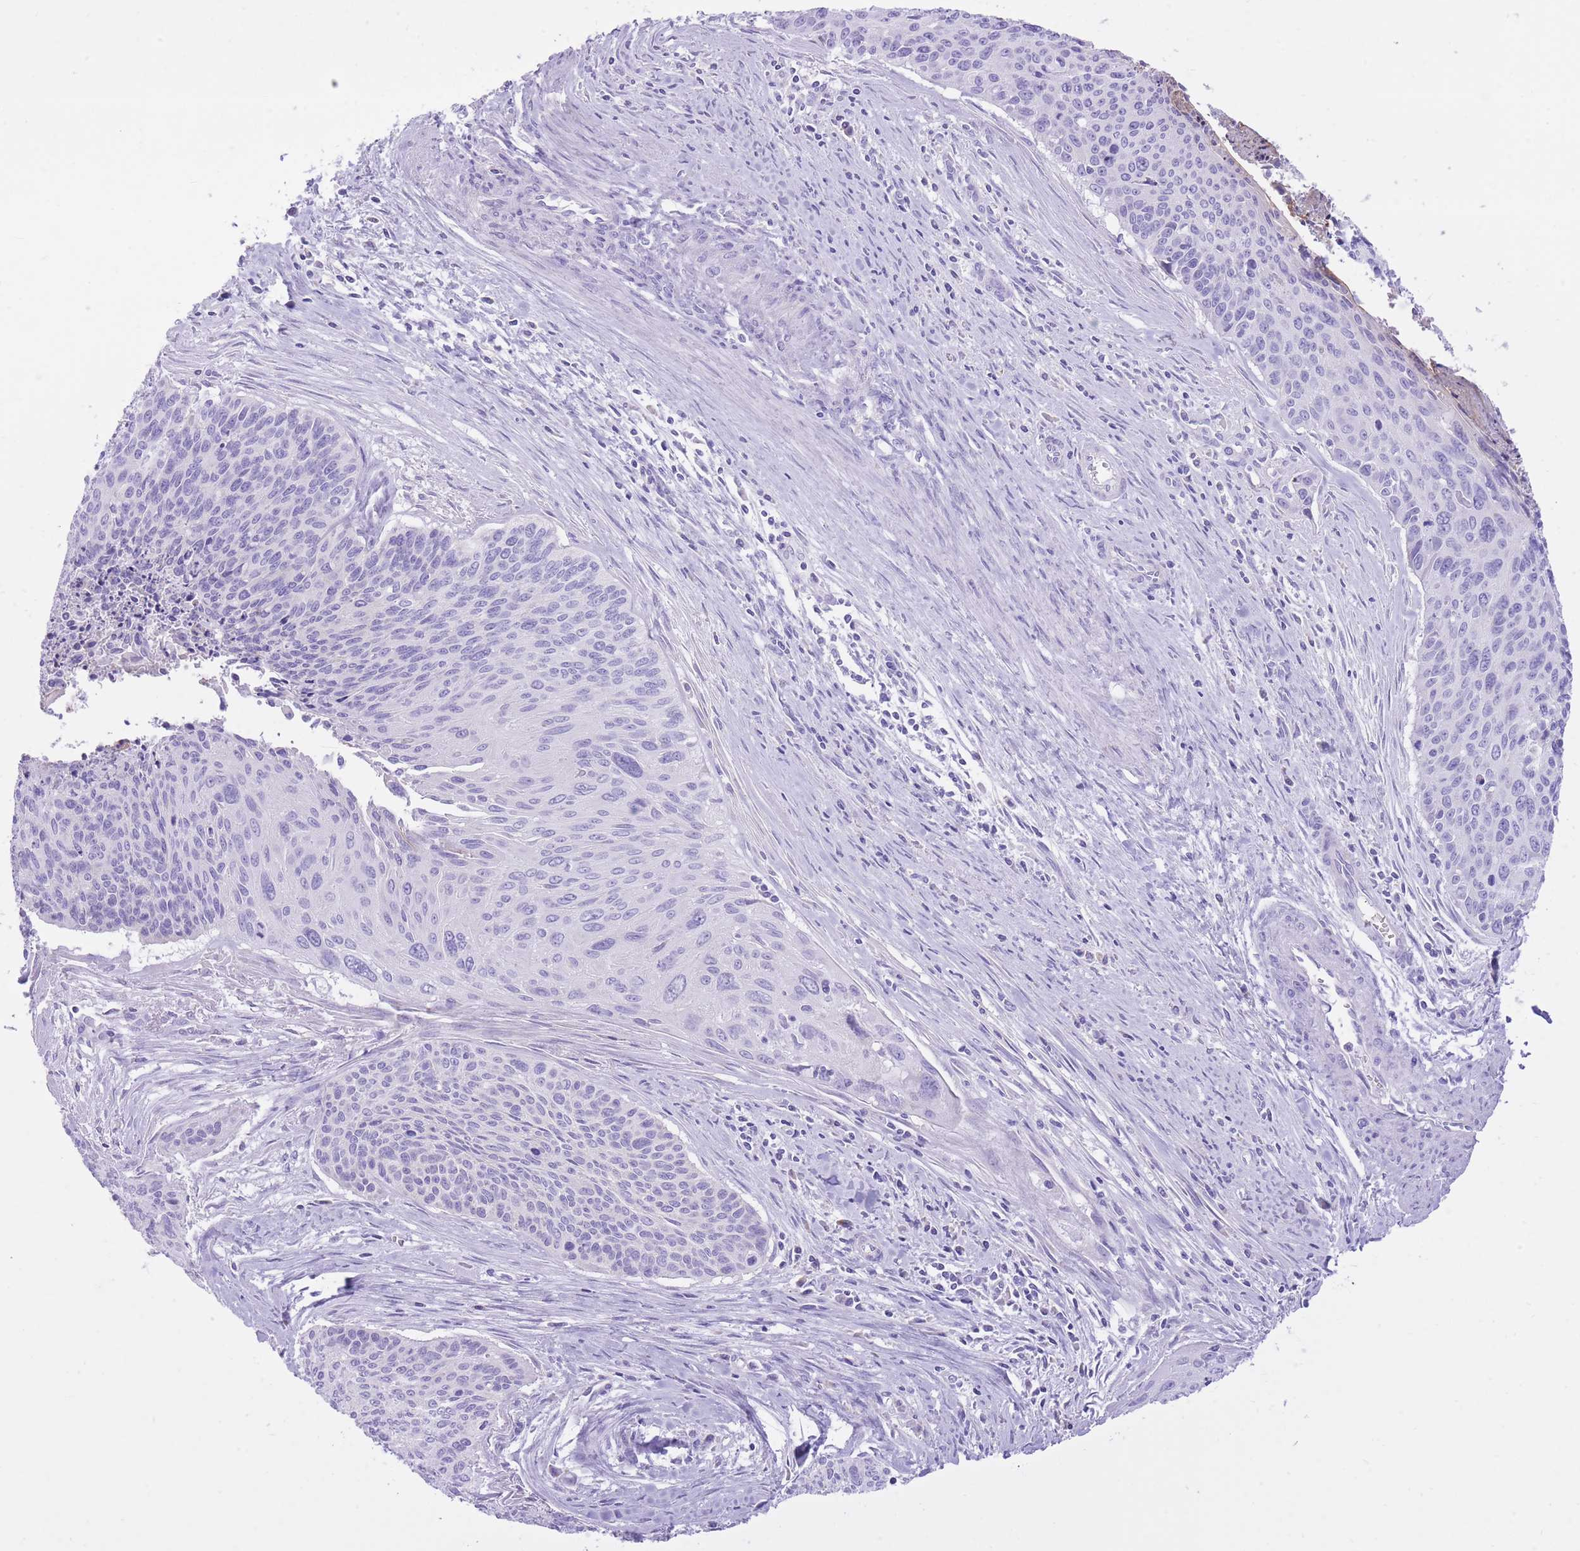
{"staining": {"intensity": "negative", "quantity": "none", "location": "none"}, "tissue": "cervical cancer", "cell_type": "Tumor cells", "image_type": "cancer", "snomed": [{"axis": "morphology", "description": "Squamous cell carcinoma, NOS"}, {"axis": "topography", "description": "Cervix"}], "caption": "Immunohistochemical staining of squamous cell carcinoma (cervical) reveals no significant expression in tumor cells. The staining was performed using DAB (3,3'-diaminobenzidine) to visualize the protein expression in brown, while the nuclei were stained in blue with hematoxylin (Magnification: 20x).", "gene": "SLC4A4", "patient": {"sex": "female", "age": 55}}